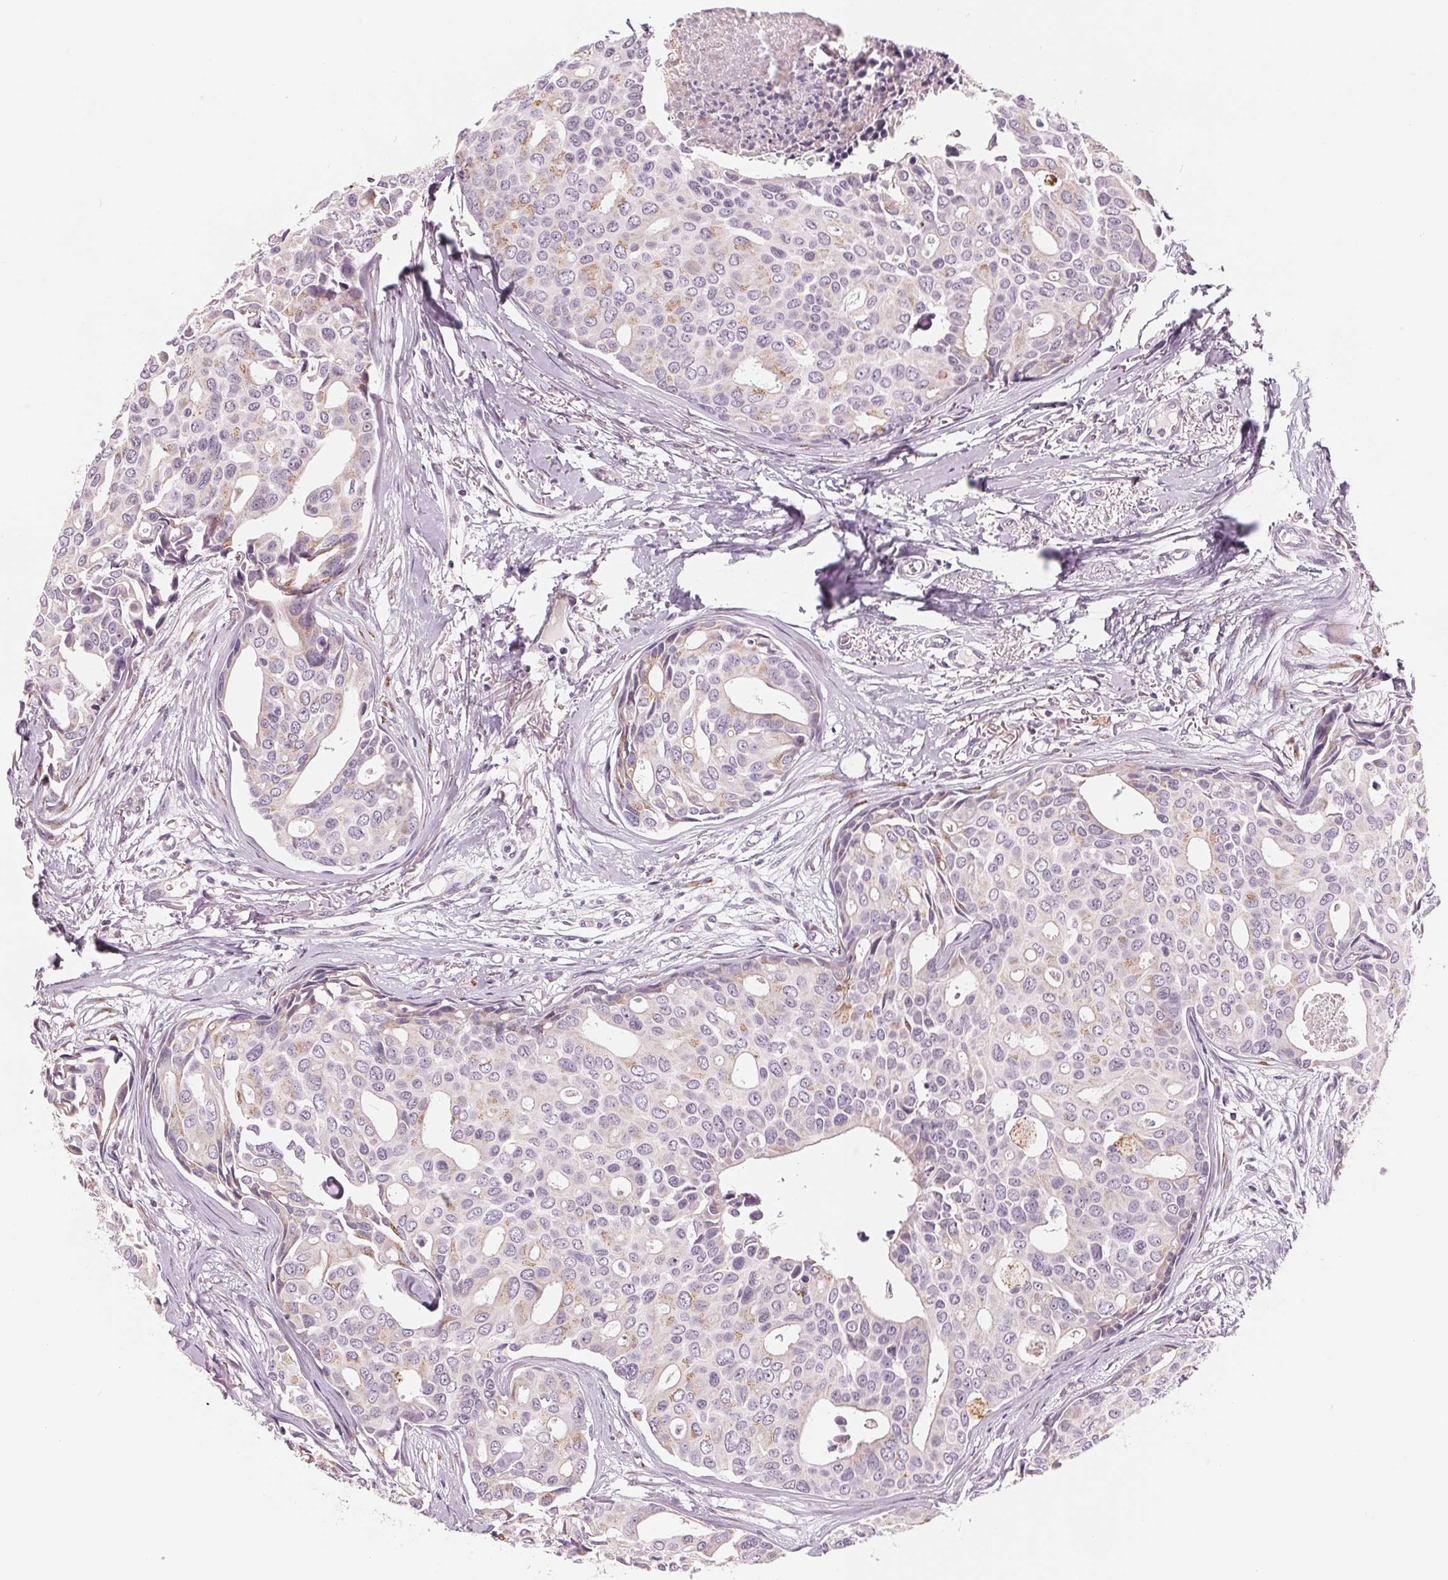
{"staining": {"intensity": "weak", "quantity": "<25%", "location": "cytoplasmic/membranous"}, "tissue": "breast cancer", "cell_type": "Tumor cells", "image_type": "cancer", "snomed": [{"axis": "morphology", "description": "Duct carcinoma"}, {"axis": "topography", "description": "Breast"}], "caption": "This is an immunohistochemistry micrograph of breast intraductal carcinoma. There is no staining in tumor cells.", "gene": "IL9R", "patient": {"sex": "female", "age": 54}}